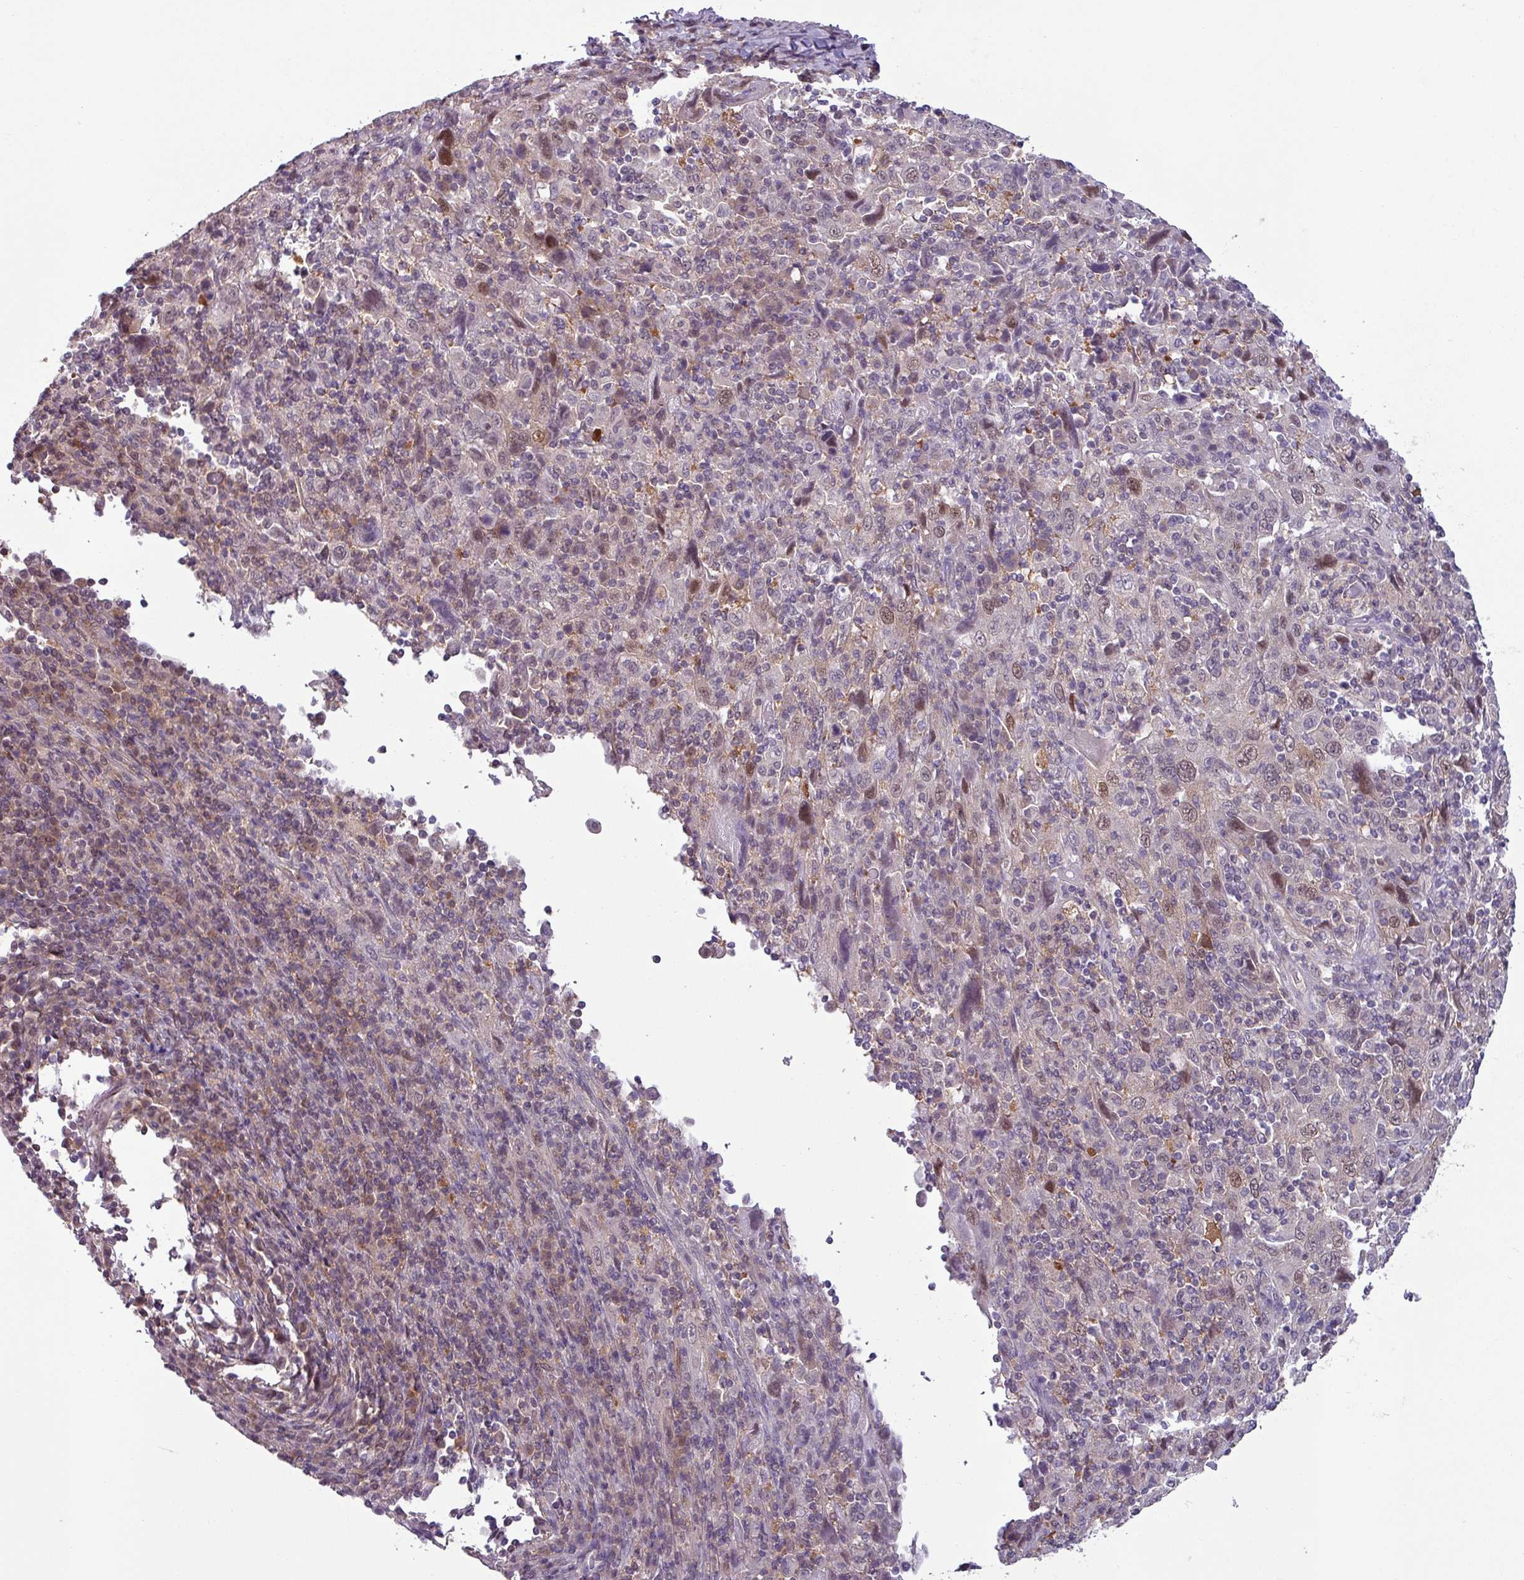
{"staining": {"intensity": "weak", "quantity": "25%-75%", "location": "nuclear"}, "tissue": "cervical cancer", "cell_type": "Tumor cells", "image_type": "cancer", "snomed": [{"axis": "morphology", "description": "Squamous cell carcinoma, NOS"}, {"axis": "topography", "description": "Cervix"}], "caption": "This is an image of IHC staining of cervical cancer (squamous cell carcinoma), which shows weak positivity in the nuclear of tumor cells.", "gene": "TTLL12", "patient": {"sex": "female", "age": 46}}